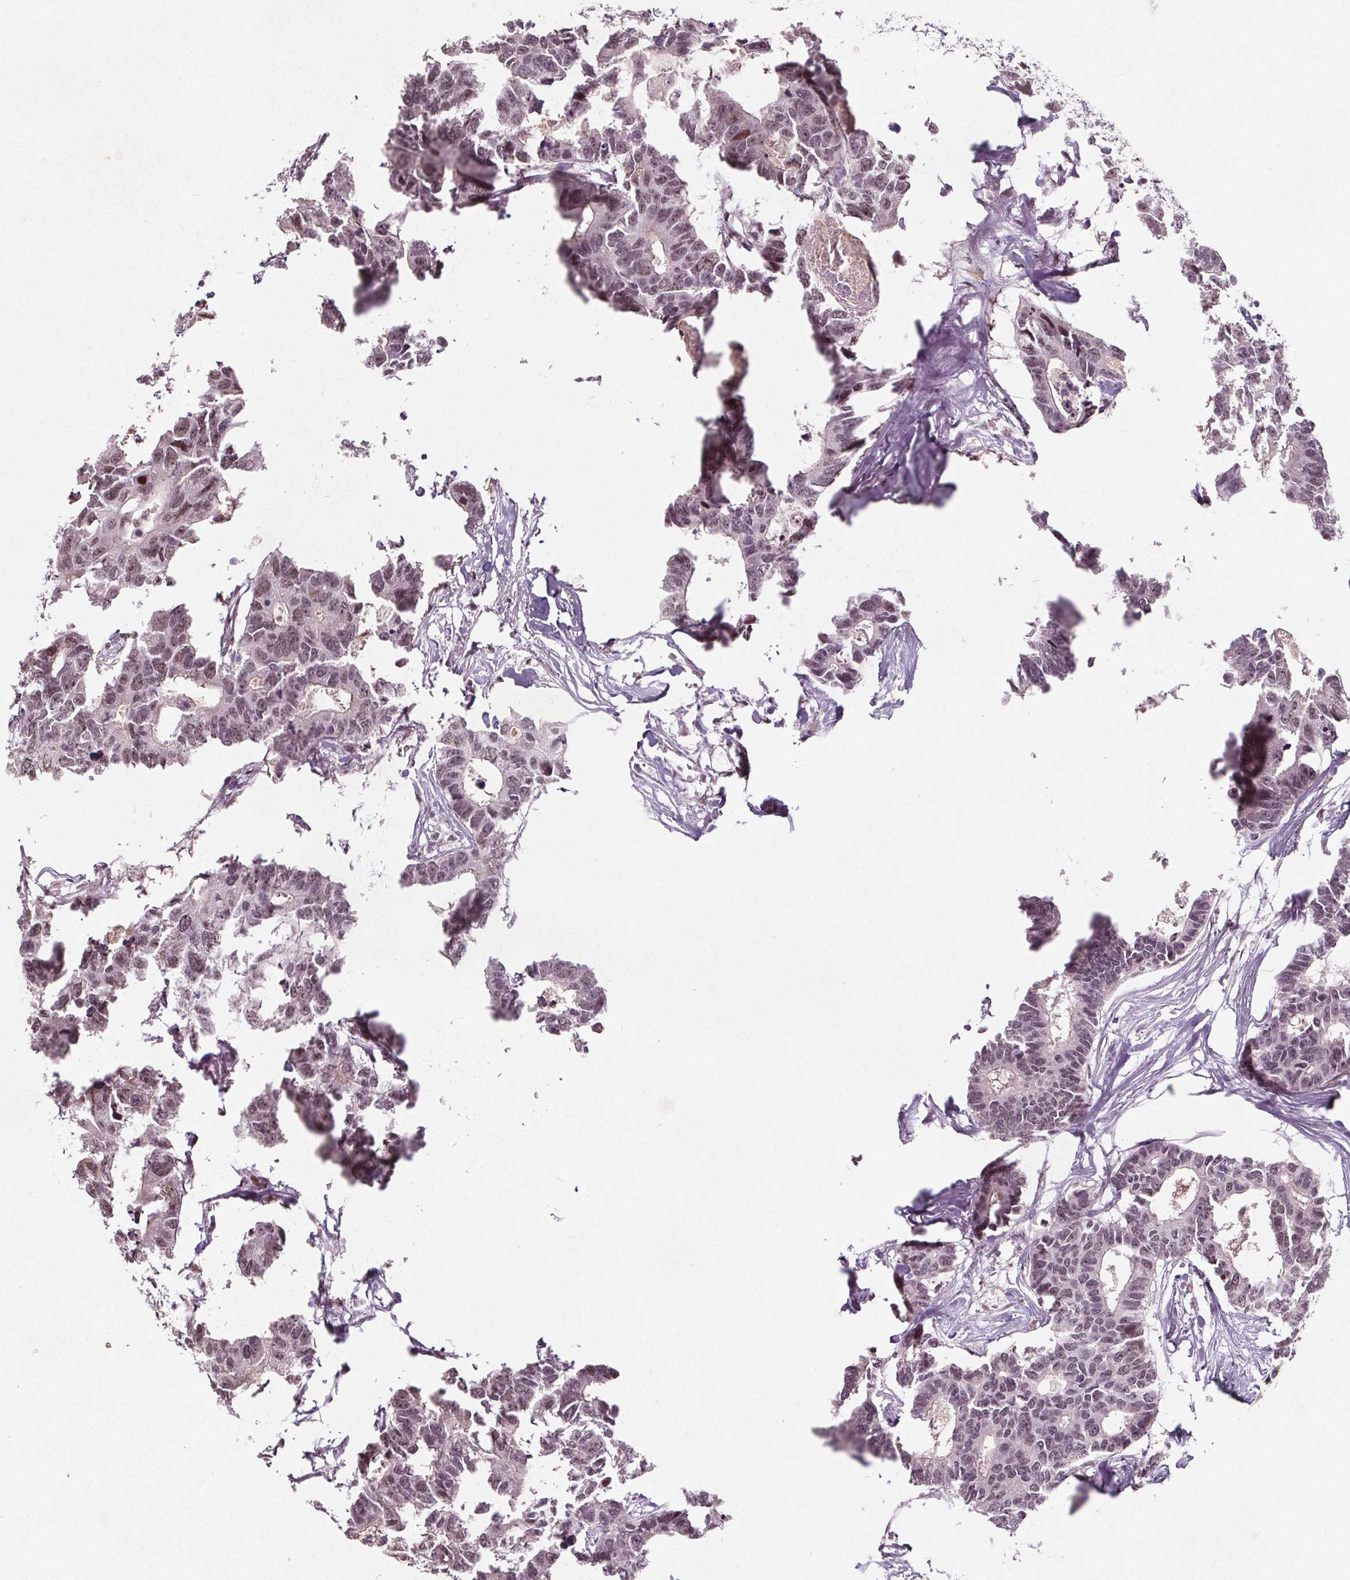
{"staining": {"intensity": "weak", "quantity": "25%-75%", "location": "cytoplasmic/membranous,nuclear"}, "tissue": "colorectal cancer", "cell_type": "Tumor cells", "image_type": "cancer", "snomed": [{"axis": "morphology", "description": "Adenocarcinoma, NOS"}, {"axis": "topography", "description": "Rectum"}], "caption": "Immunohistochemistry (DAB (3,3'-diaminobenzidine)) staining of human colorectal adenocarcinoma shows weak cytoplasmic/membranous and nuclear protein expression in approximately 25%-75% of tumor cells.", "gene": "TAF6L", "patient": {"sex": "male", "age": 57}}